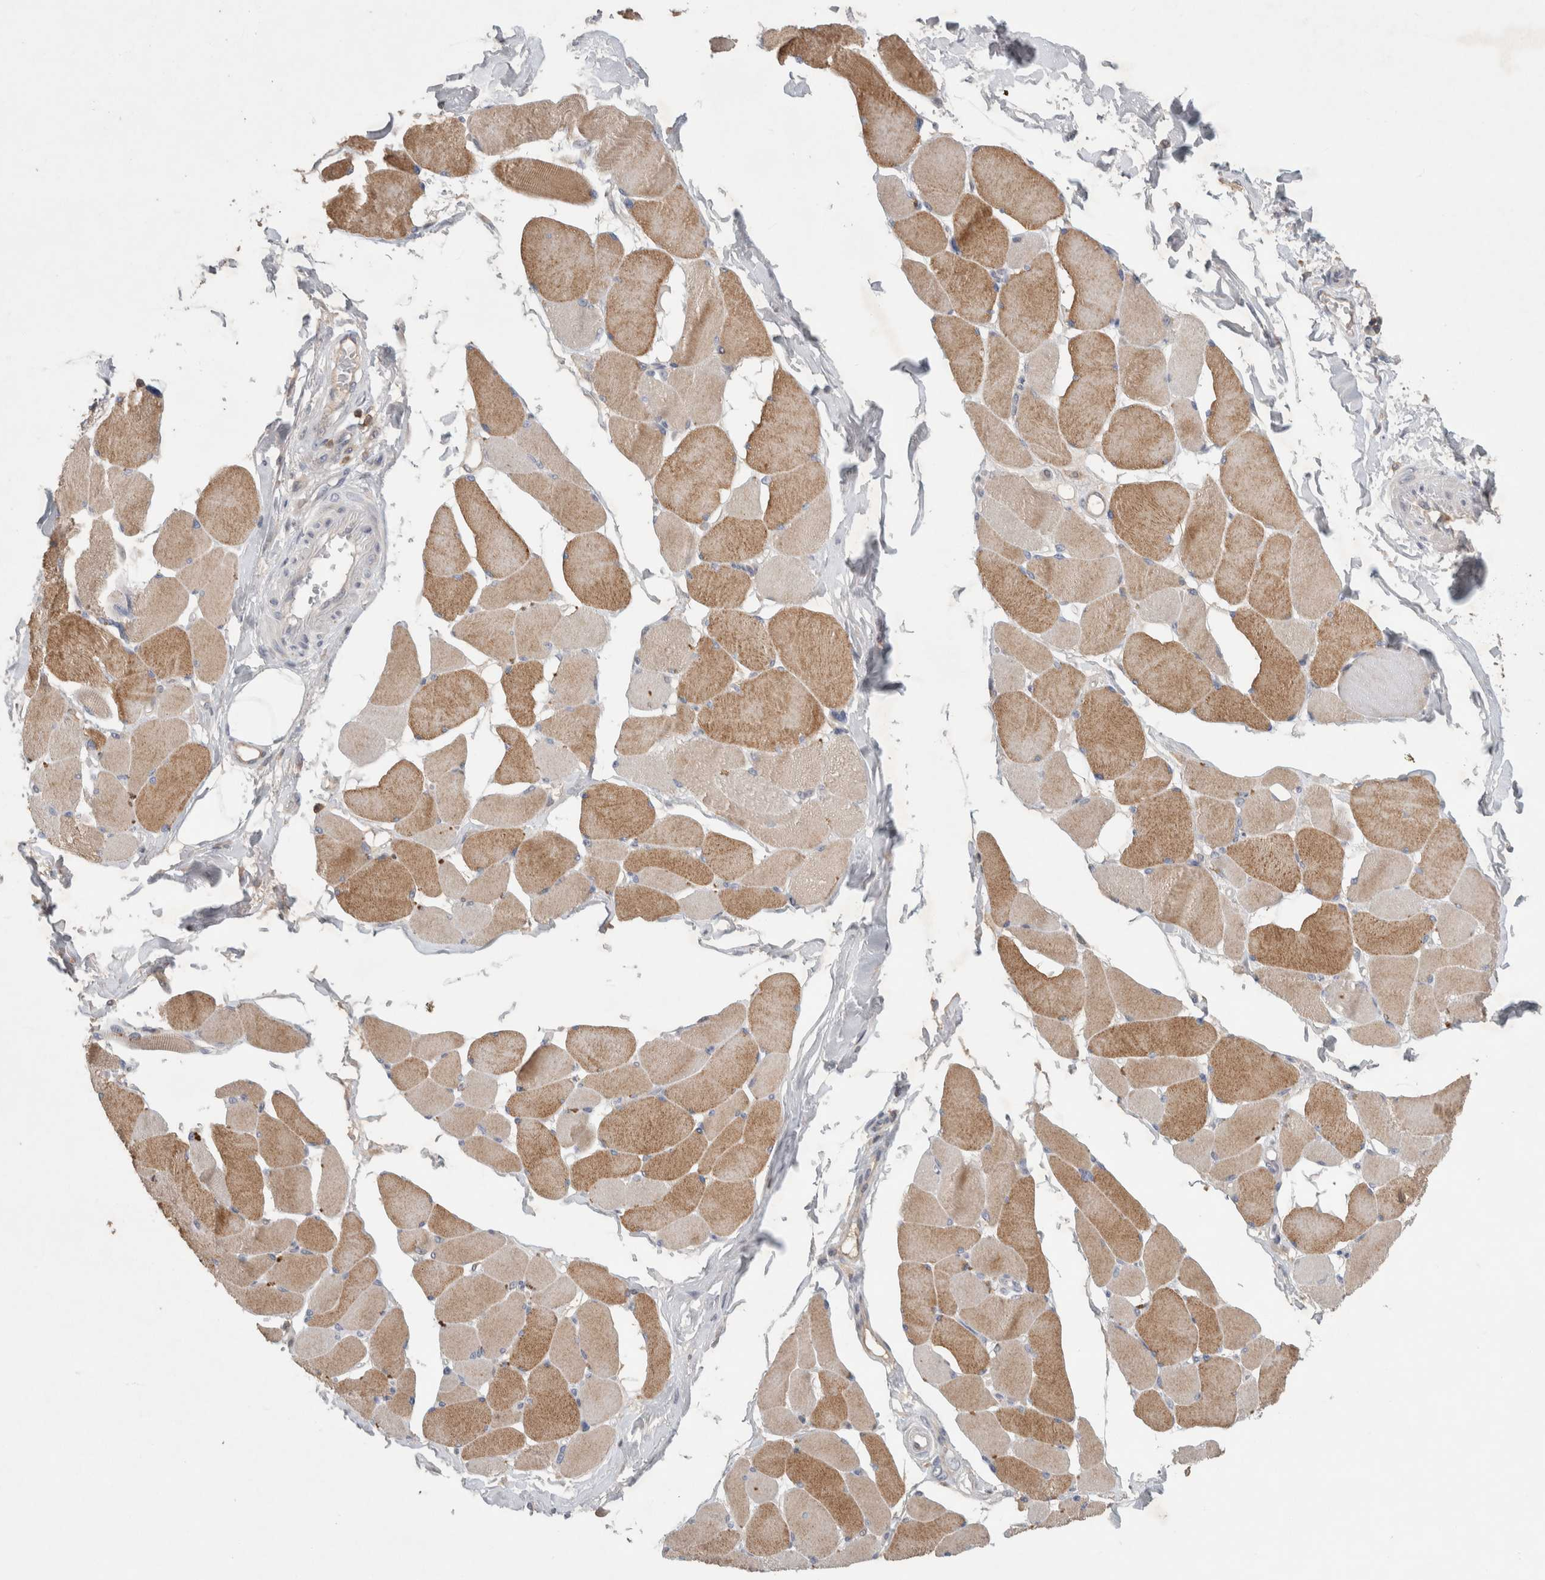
{"staining": {"intensity": "moderate", "quantity": ">75%", "location": "cytoplasmic/membranous"}, "tissue": "skeletal muscle", "cell_type": "Myocytes", "image_type": "normal", "snomed": [{"axis": "morphology", "description": "Normal tissue, NOS"}, {"axis": "topography", "description": "Skin"}, {"axis": "topography", "description": "Skeletal muscle"}], "caption": "Protein positivity by IHC displays moderate cytoplasmic/membranous expression in about >75% of myocytes in benign skeletal muscle.", "gene": "GFRA2", "patient": {"sex": "male", "age": 83}}